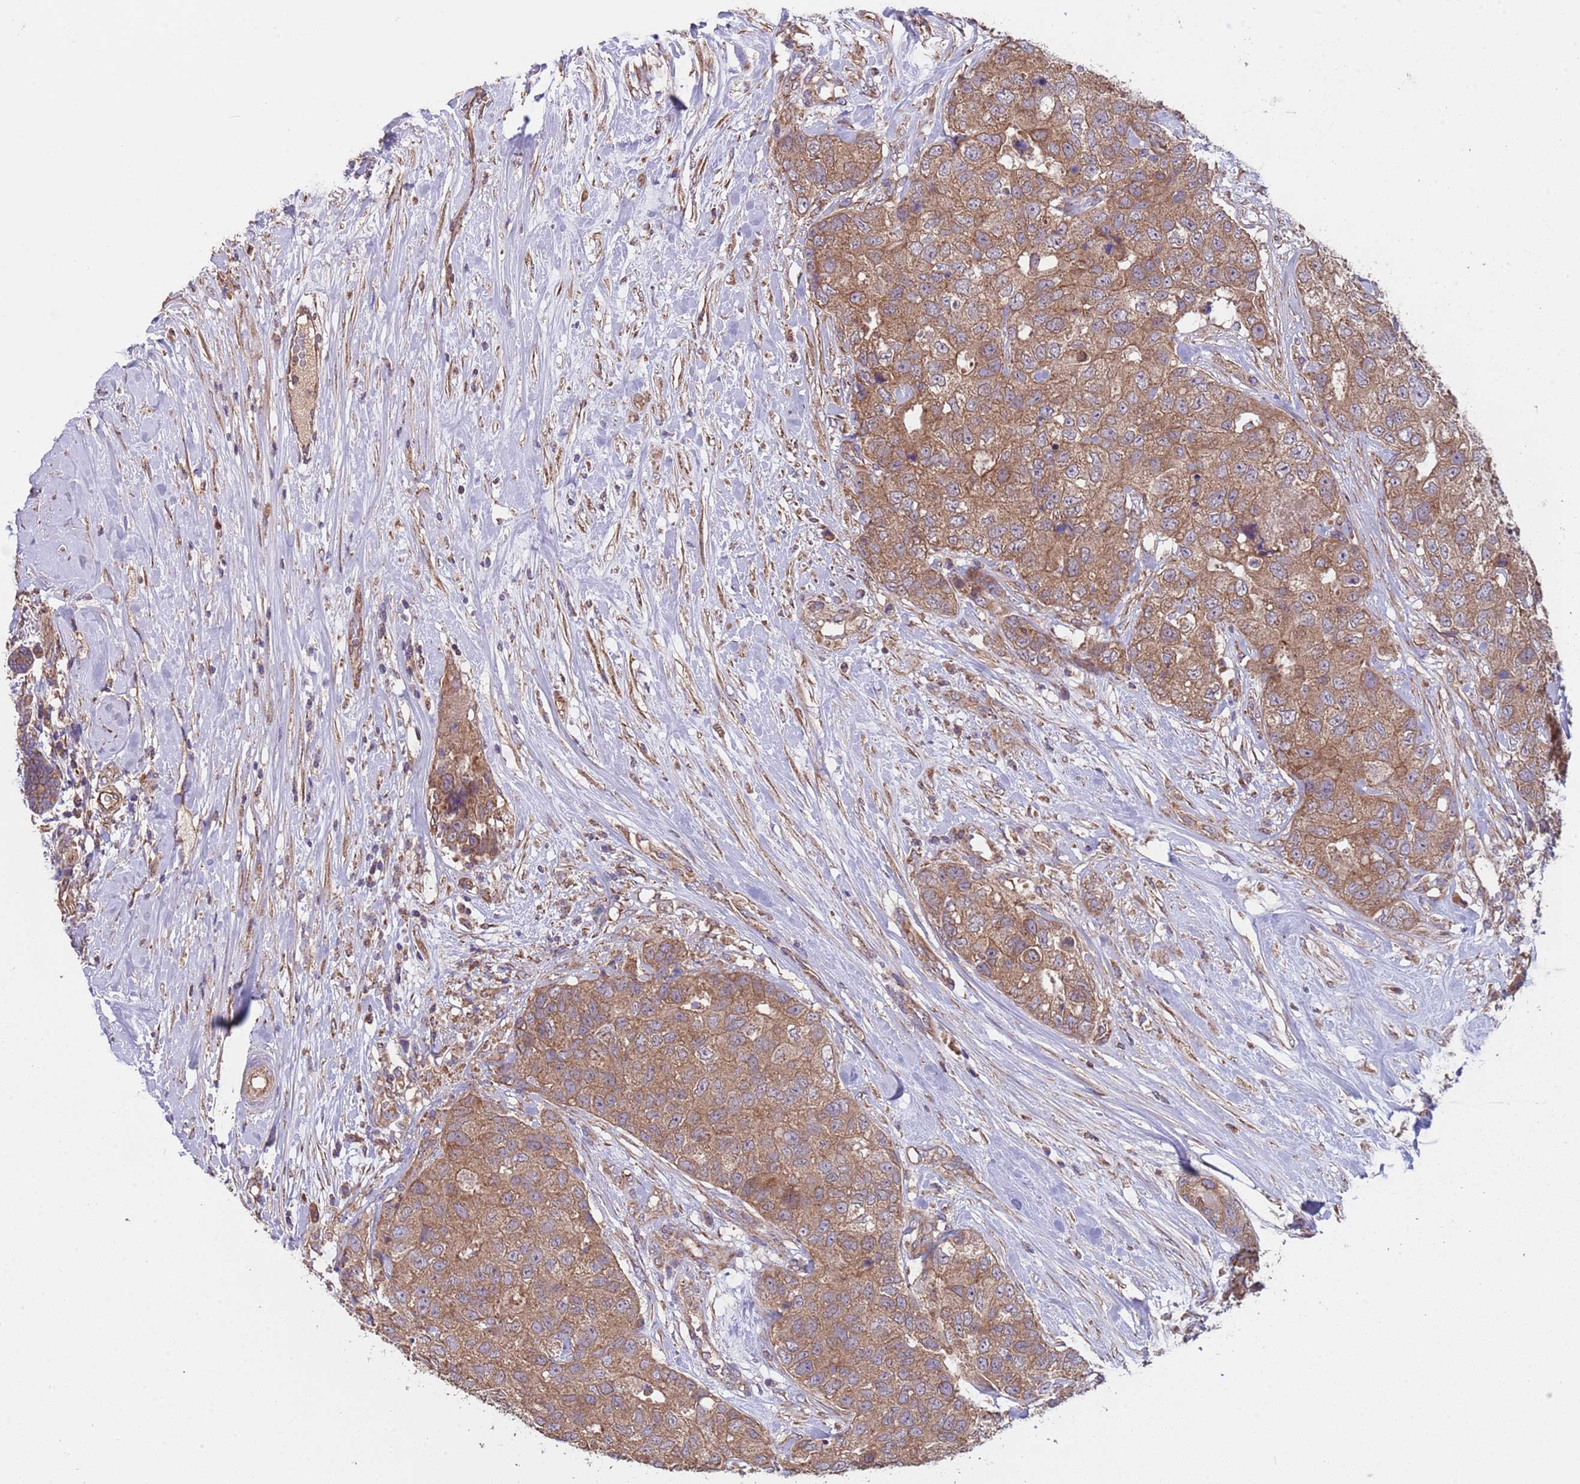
{"staining": {"intensity": "moderate", "quantity": ">75%", "location": "cytoplasmic/membranous"}, "tissue": "breast cancer", "cell_type": "Tumor cells", "image_type": "cancer", "snomed": [{"axis": "morphology", "description": "Duct carcinoma"}, {"axis": "topography", "description": "Breast"}], "caption": "Infiltrating ductal carcinoma (breast) stained for a protein reveals moderate cytoplasmic/membranous positivity in tumor cells. Immunohistochemistry stains the protein in brown and the nuclei are stained blue.", "gene": "EEF1AKMT1", "patient": {"sex": "female", "age": 62}}